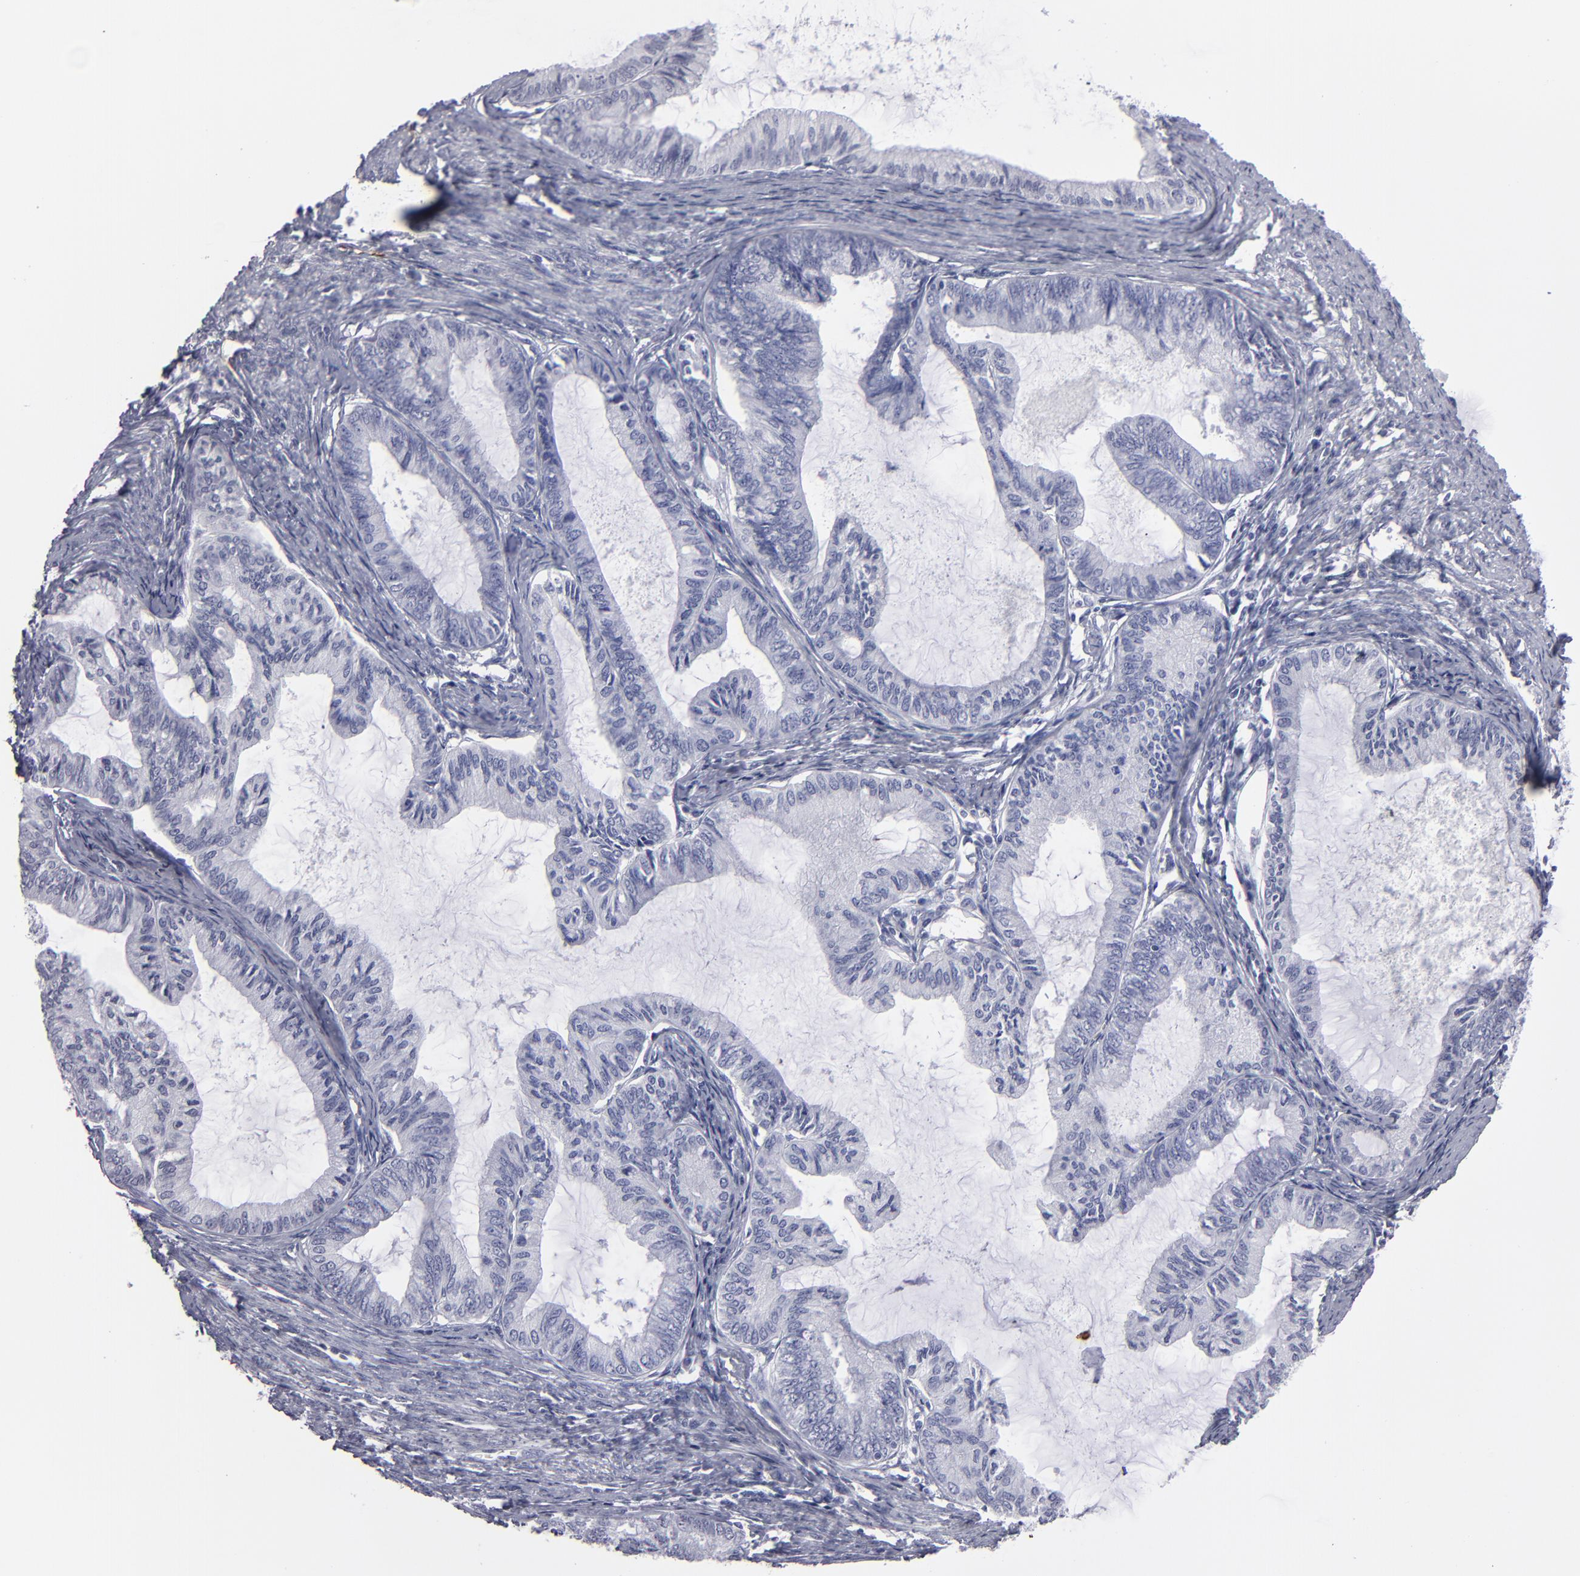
{"staining": {"intensity": "negative", "quantity": "none", "location": "none"}, "tissue": "endometrial cancer", "cell_type": "Tumor cells", "image_type": "cancer", "snomed": [{"axis": "morphology", "description": "Adenocarcinoma, NOS"}, {"axis": "topography", "description": "Endometrium"}], "caption": "Adenocarcinoma (endometrial) was stained to show a protein in brown. There is no significant expression in tumor cells.", "gene": "CADM3", "patient": {"sex": "female", "age": 86}}